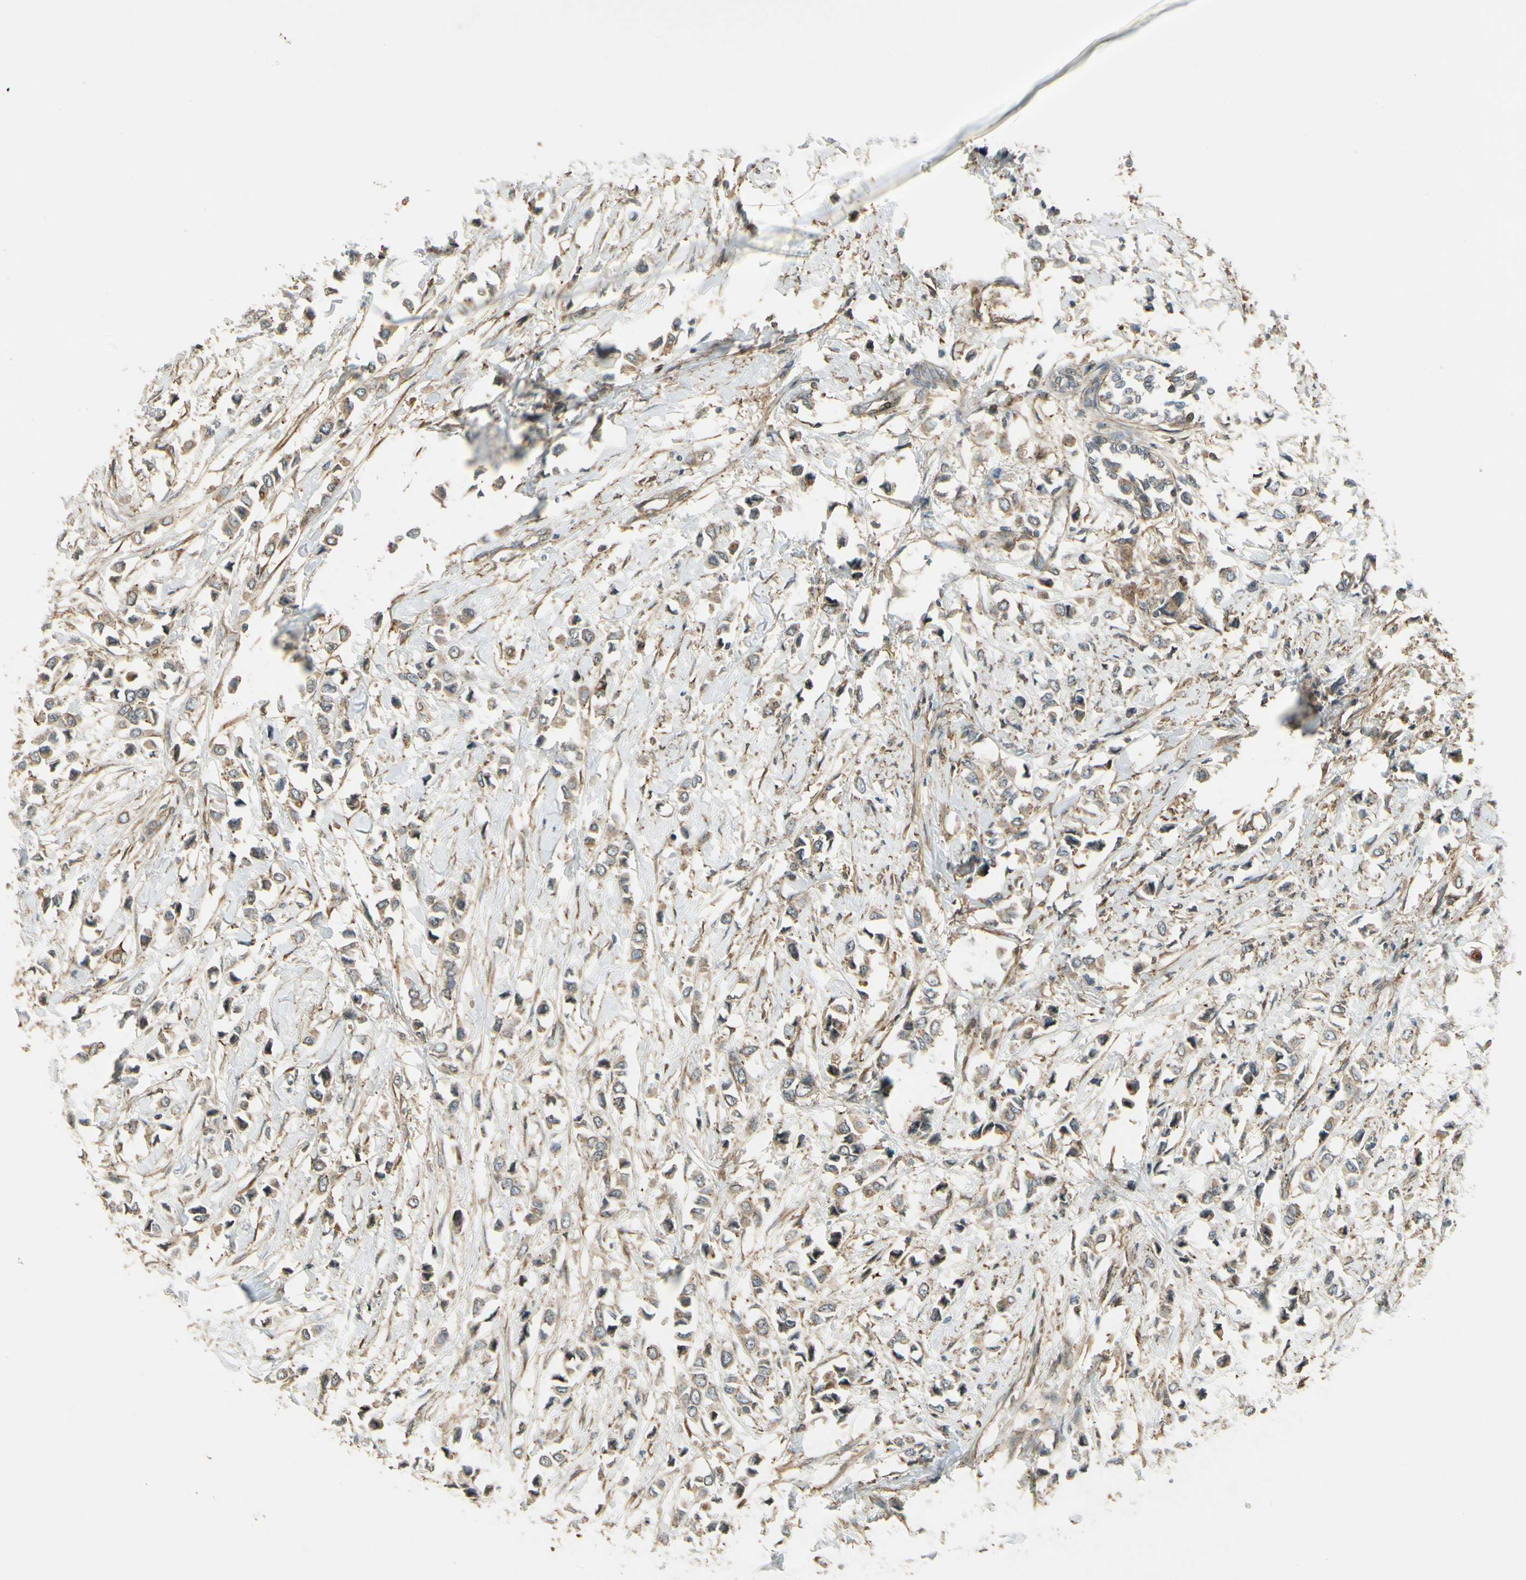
{"staining": {"intensity": "moderate", "quantity": ">75%", "location": "cytoplasmic/membranous"}, "tissue": "breast cancer", "cell_type": "Tumor cells", "image_type": "cancer", "snomed": [{"axis": "morphology", "description": "Lobular carcinoma"}, {"axis": "topography", "description": "Breast"}], "caption": "This is an image of immunohistochemistry (IHC) staining of breast cancer, which shows moderate positivity in the cytoplasmic/membranous of tumor cells.", "gene": "FKBP15", "patient": {"sex": "female", "age": 51}}